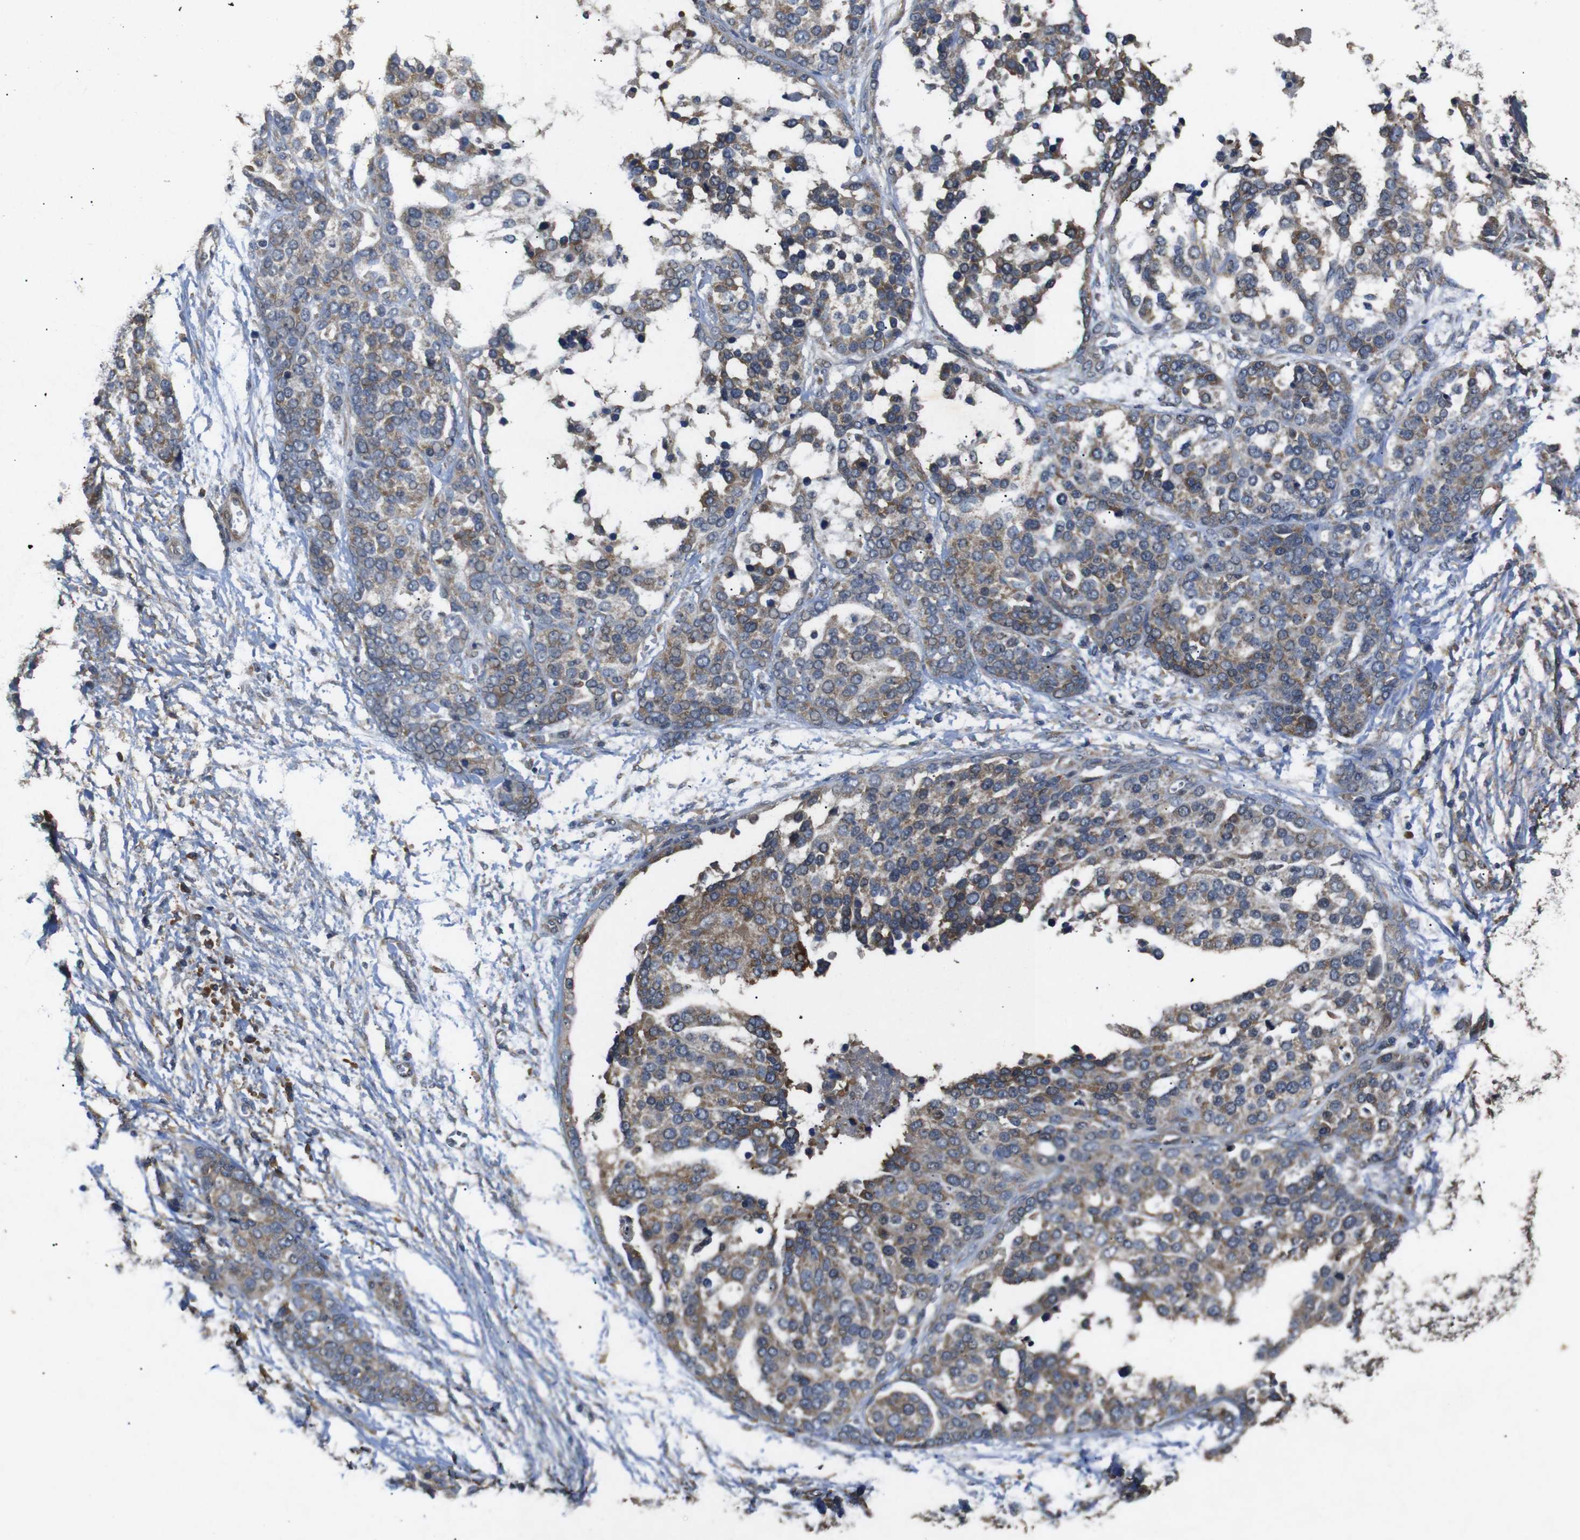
{"staining": {"intensity": "moderate", "quantity": "25%-75%", "location": "cytoplasmic/membranous"}, "tissue": "ovarian cancer", "cell_type": "Tumor cells", "image_type": "cancer", "snomed": [{"axis": "morphology", "description": "Cystadenocarcinoma, serous, NOS"}, {"axis": "topography", "description": "Ovary"}], "caption": "Ovarian cancer stained with a brown dye reveals moderate cytoplasmic/membranous positive positivity in approximately 25%-75% of tumor cells.", "gene": "BNIP3", "patient": {"sex": "female", "age": 44}}